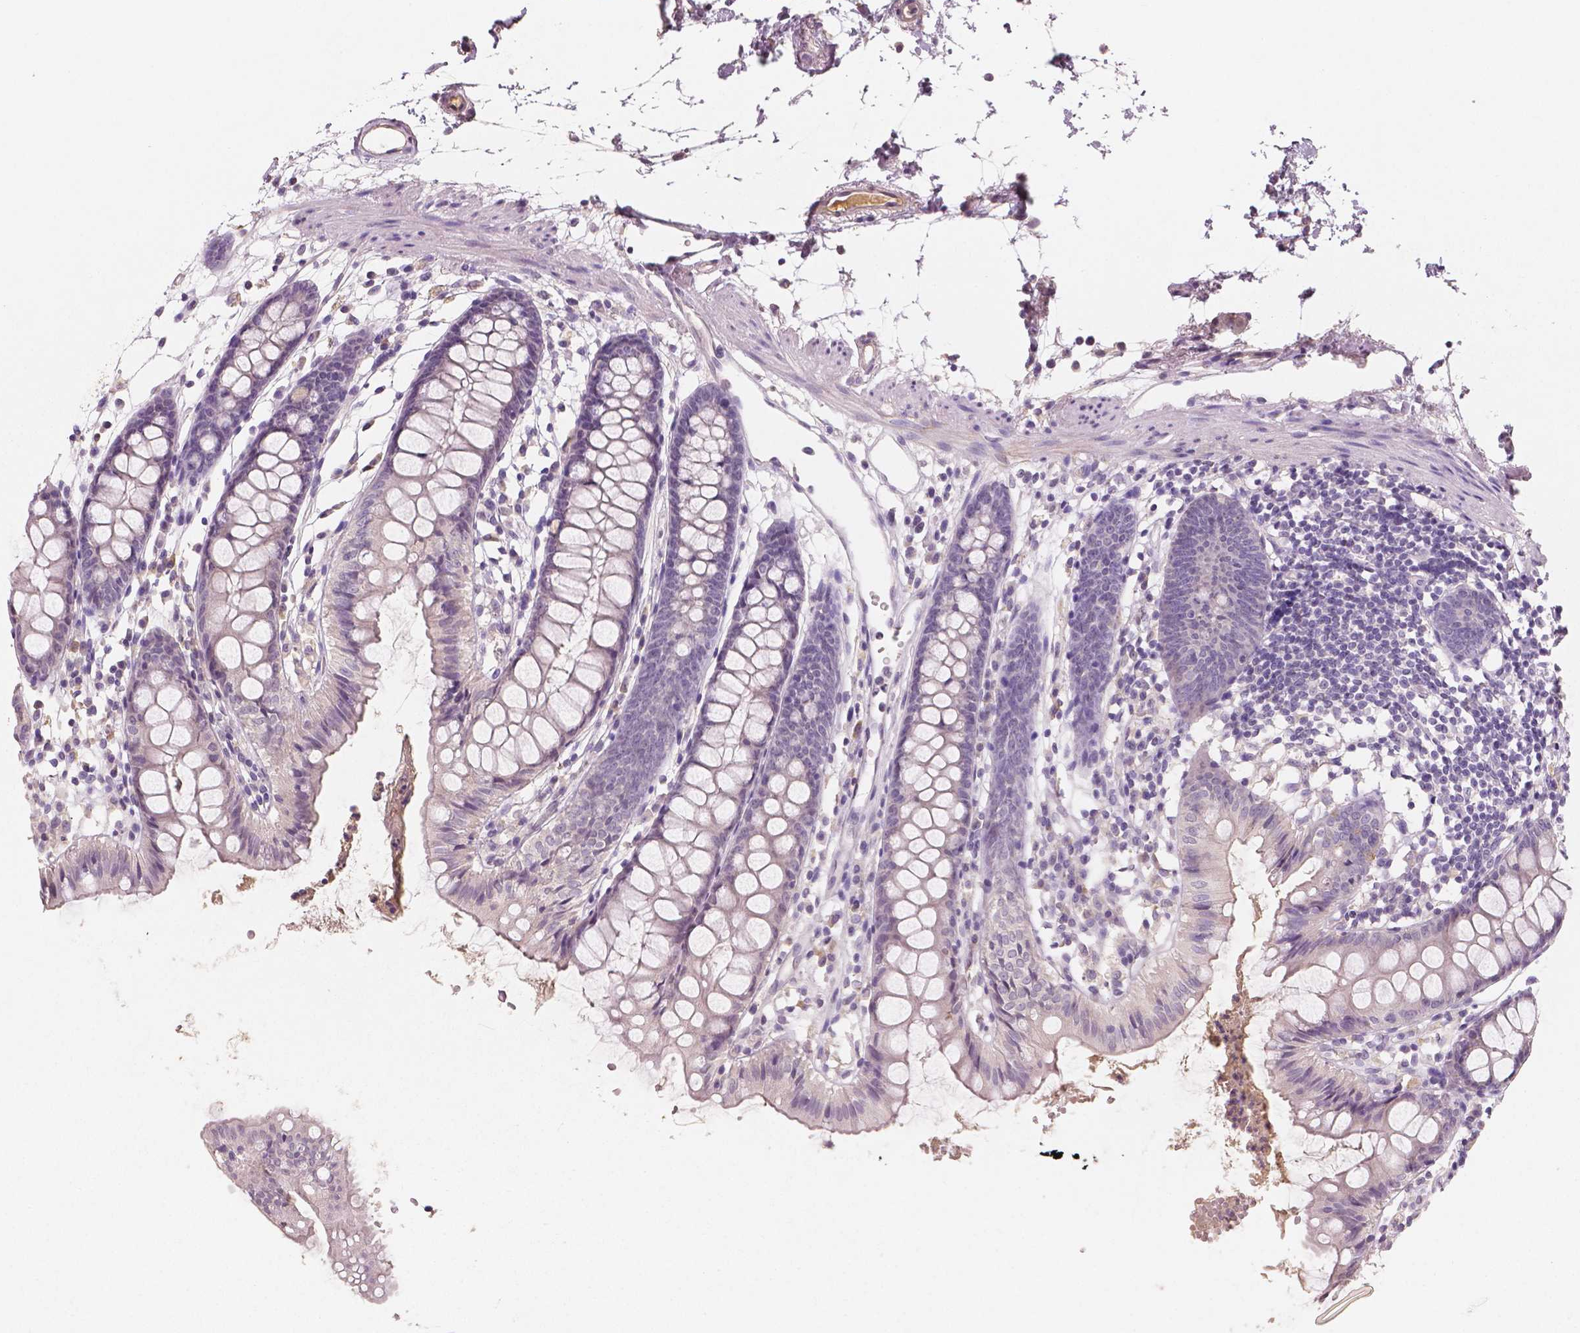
{"staining": {"intensity": "negative", "quantity": "none", "location": "none"}, "tissue": "colon", "cell_type": "Endothelial cells", "image_type": "normal", "snomed": [{"axis": "morphology", "description": "Normal tissue, NOS"}, {"axis": "topography", "description": "Colon"}], "caption": "This is an immunohistochemistry (IHC) micrograph of unremarkable human colon. There is no staining in endothelial cells.", "gene": "APOA4", "patient": {"sex": "female", "age": 84}}